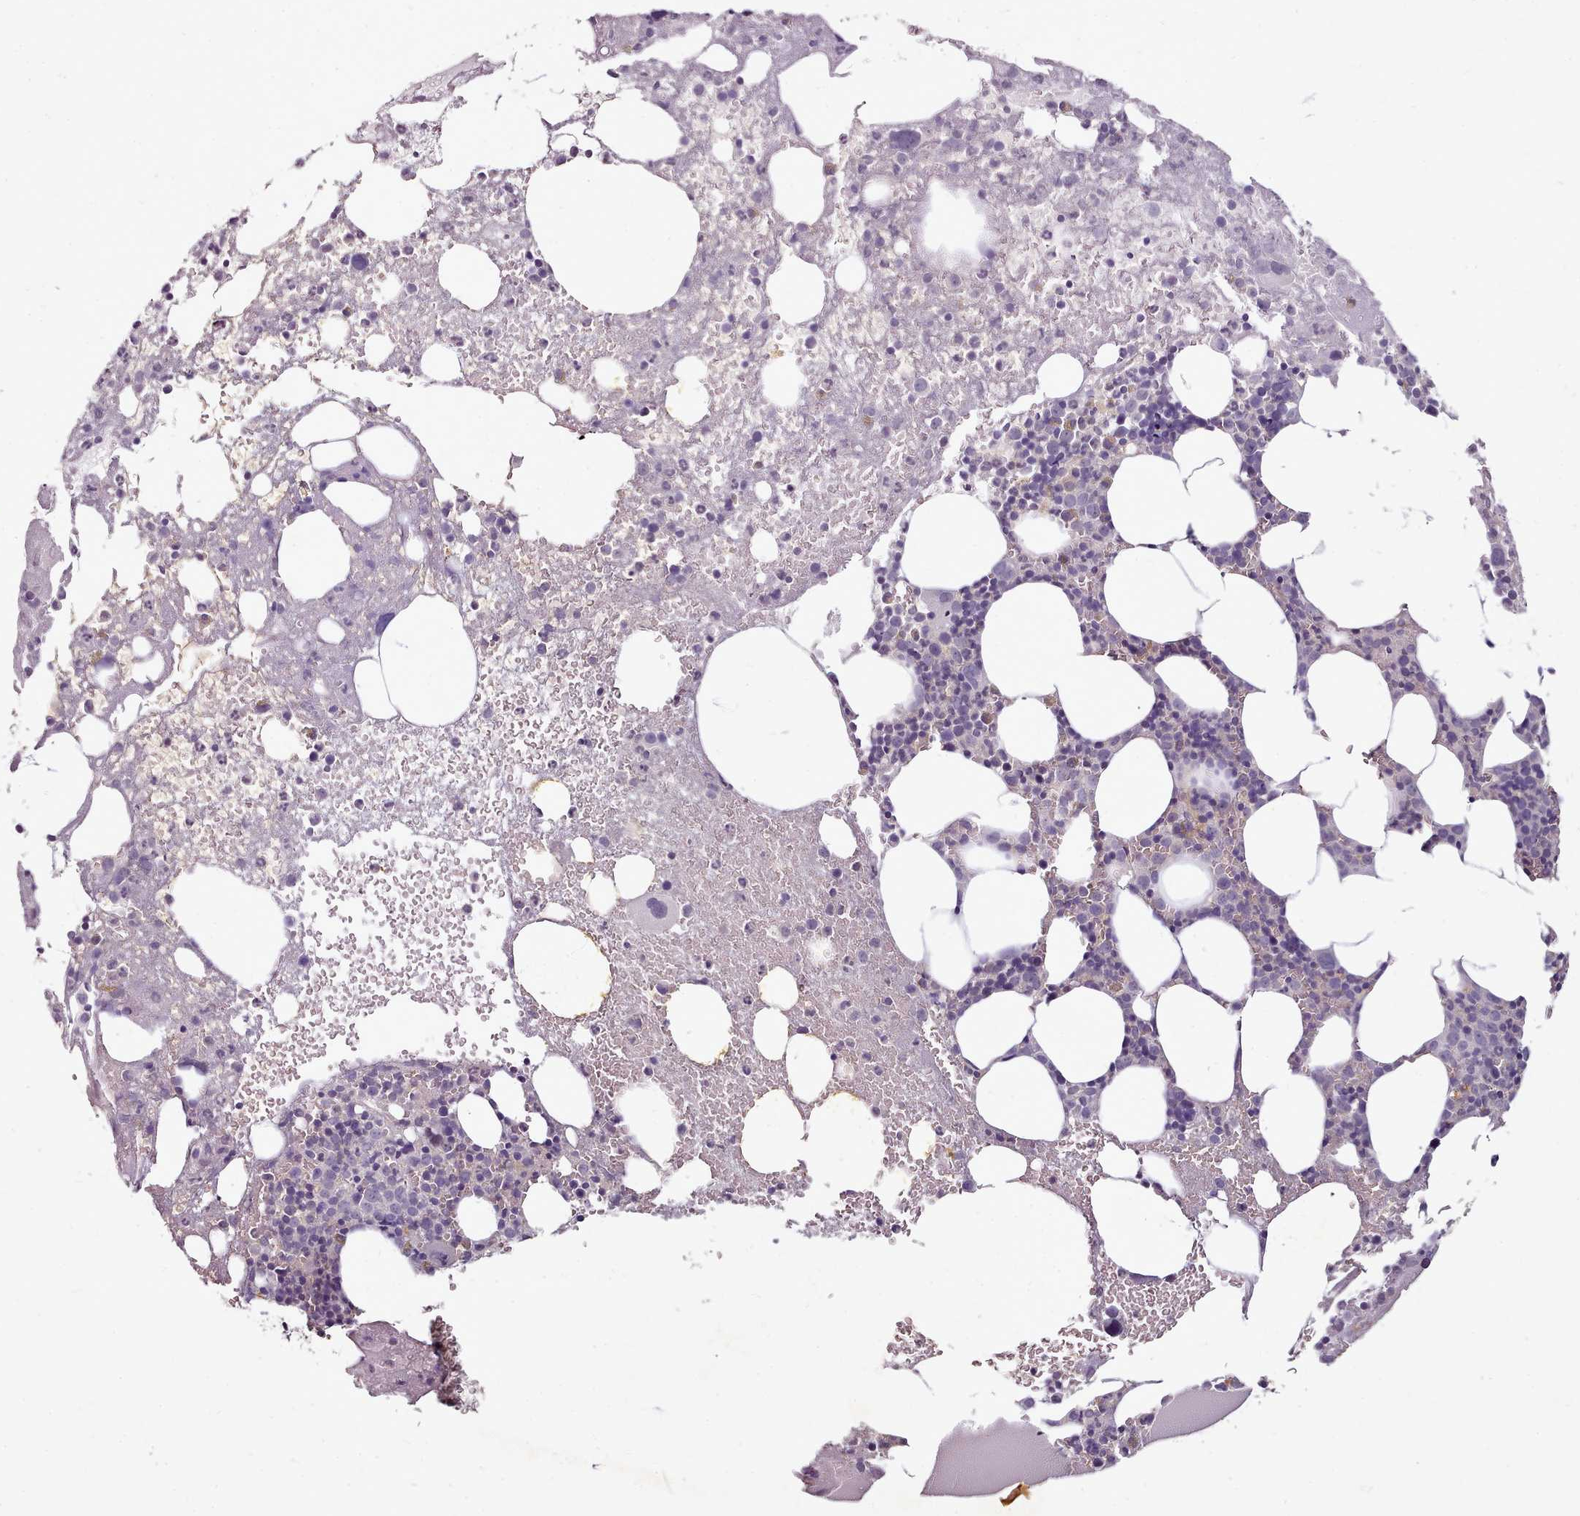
{"staining": {"intensity": "weak", "quantity": "<25%", "location": "cytoplasmic/membranous"}, "tissue": "bone marrow", "cell_type": "Hematopoietic cells", "image_type": "normal", "snomed": [{"axis": "morphology", "description": "Normal tissue, NOS"}, {"axis": "topography", "description": "Bone marrow"}], "caption": "This is an immunohistochemistry (IHC) micrograph of benign human bone marrow. There is no expression in hematopoietic cells.", "gene": "C1QTNF5", "patient": {"sex": "male", "age": 61}}